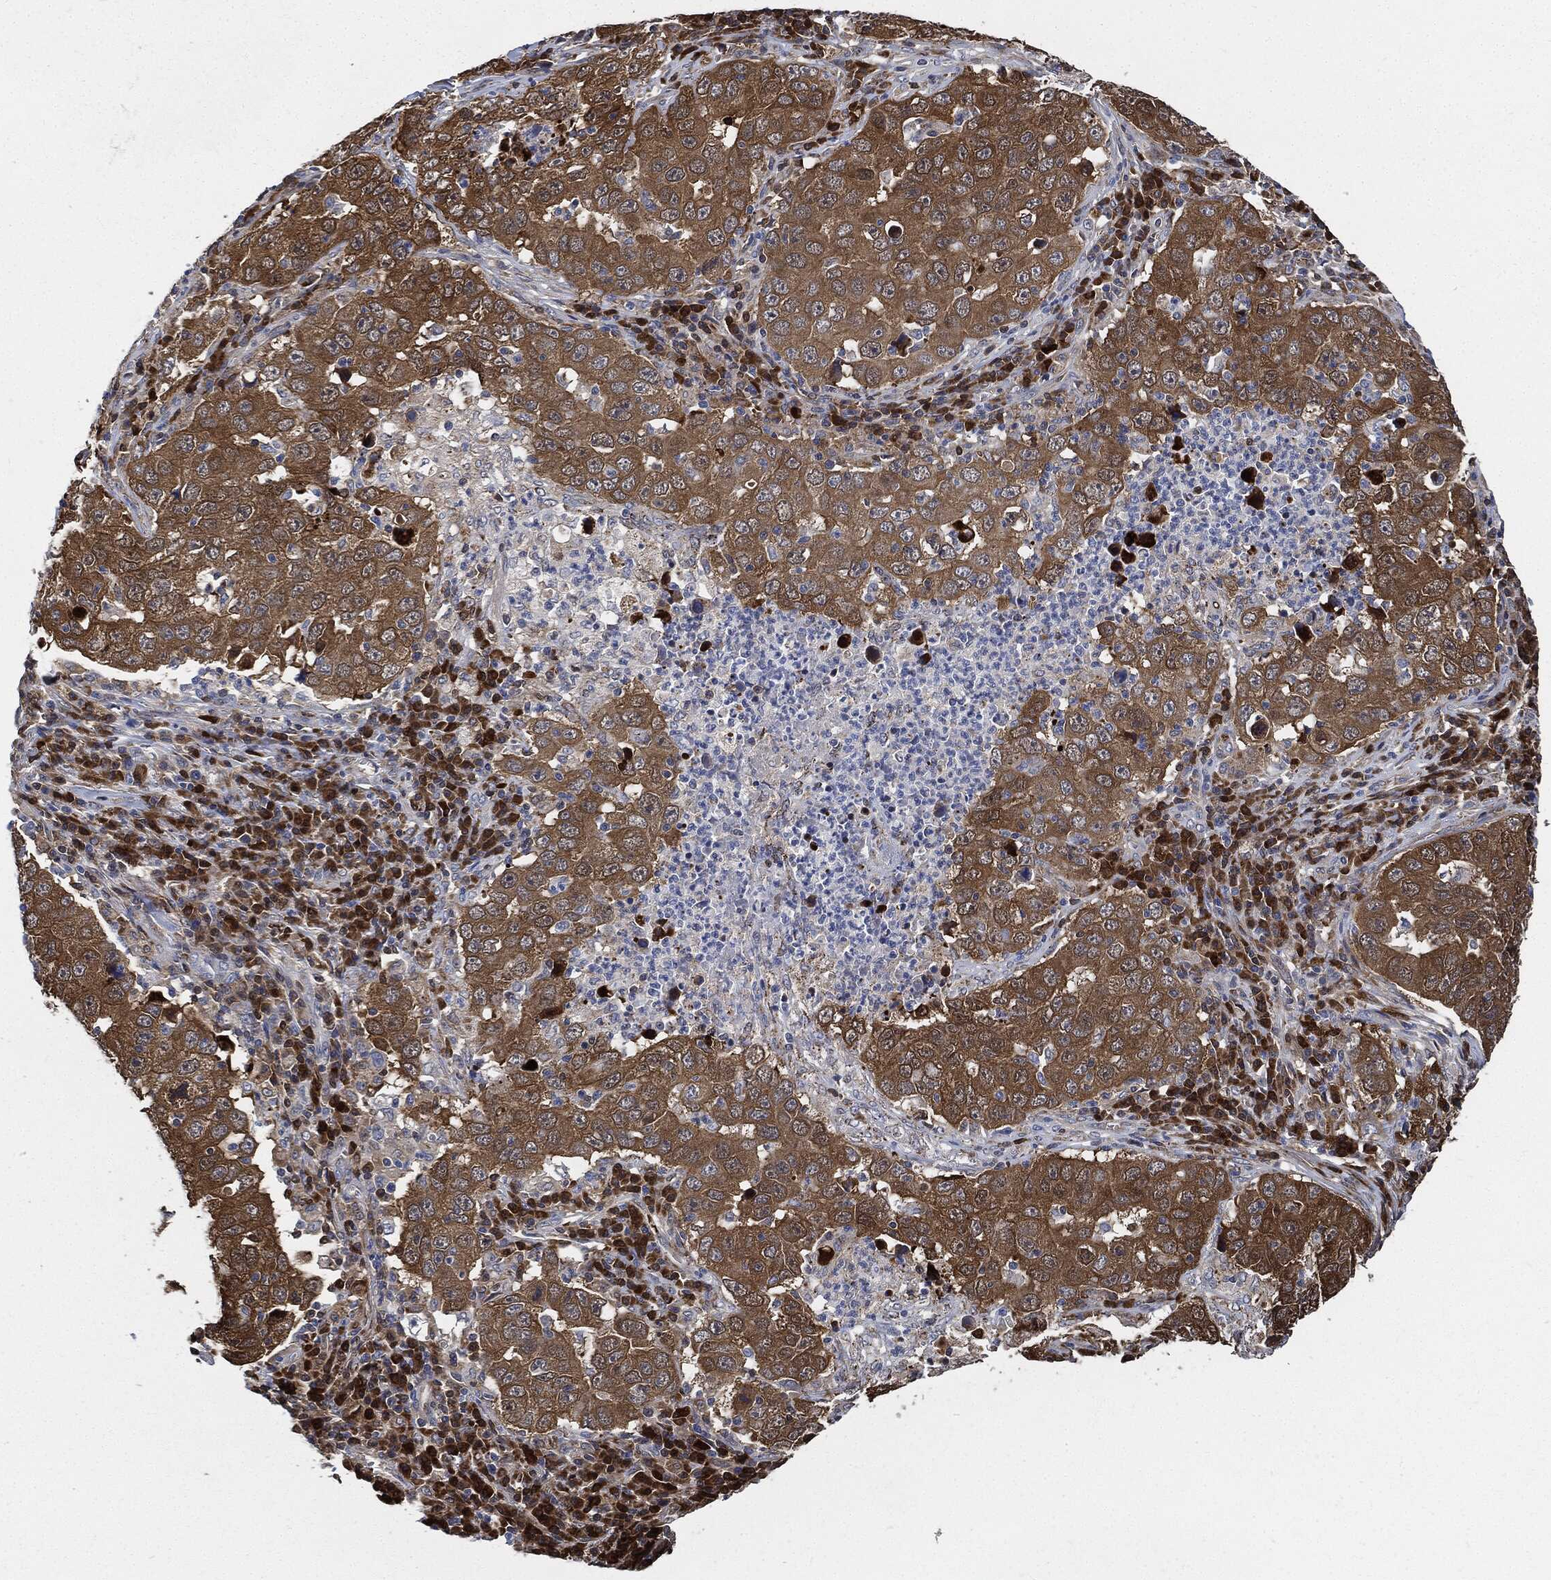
{"staining": {"intensity": "moderate", "quantity": ">75%", "location": "cytoplasmic/membranous"}, "tissue": "lung cancer", "cell_type": "Tumor cells", "image_type": "cancer", "snomed": [{"axis": "morphology", "description": "Adenocarcinoma, NOS"}, {"axis": "topography", "description": "Lung"}], "caption": "IHC staining of lung adenocarcinoma, which exhibits medium levels of moderate cytoplasmic/membranous positivity in about >75% of tumor cells indicating moderate cytoplasmic/membranous protein expression. The staining was performed using DAB (3,3'-diaminobenzidine) (brown) for protein detection and nuclei were counterstained in hematoxylin (blue).", "gene": "PRDX2", "patient": {"sex": "male", "age": 73}}